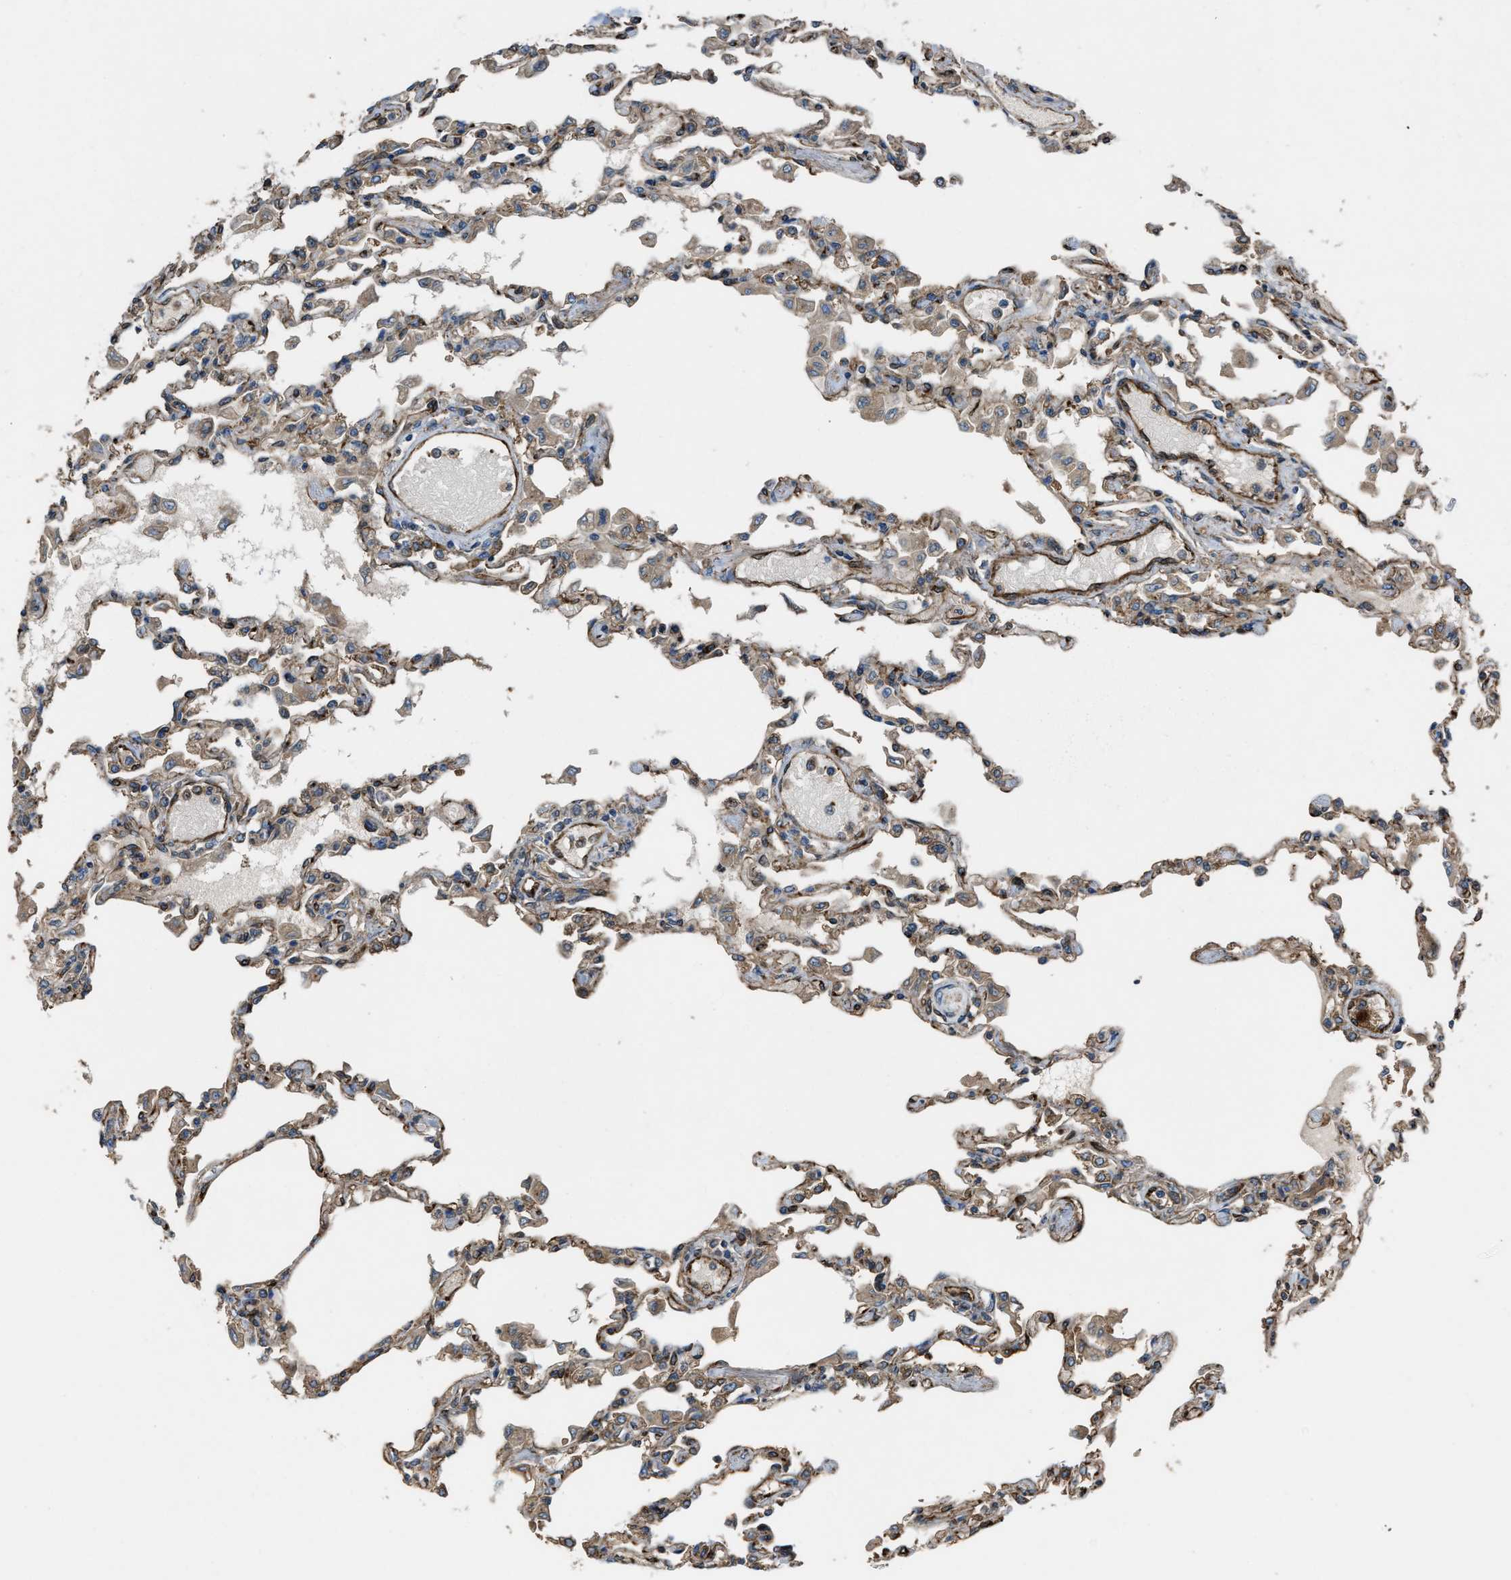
{"staining": {"intensity": "moderate", "quantity": ">75%", "location": "cytoplasmic/membranous"}, "tissue": "lung", "cell_type": "Alveolar cells", "image_type": "normal", "snomed": [{"axis": "morphology", "description": "Normal tissue, NOS"}, {"axis": "topography", "description": "Bronchus"}, {"axis": "topography", "description": "Lung"}], "caption": "Immunohistochemical staining of unremarkable human lung exhibits medium levels of moderate cytoplasmic/membranous staining in about >75% of alveolar cells. Immunohistochemistry (ihc) stains the protein of interest in brown and the nuclei are stained blue.", "gene": "TRPC1", "patient": {"sex": "female", "age": 49}}